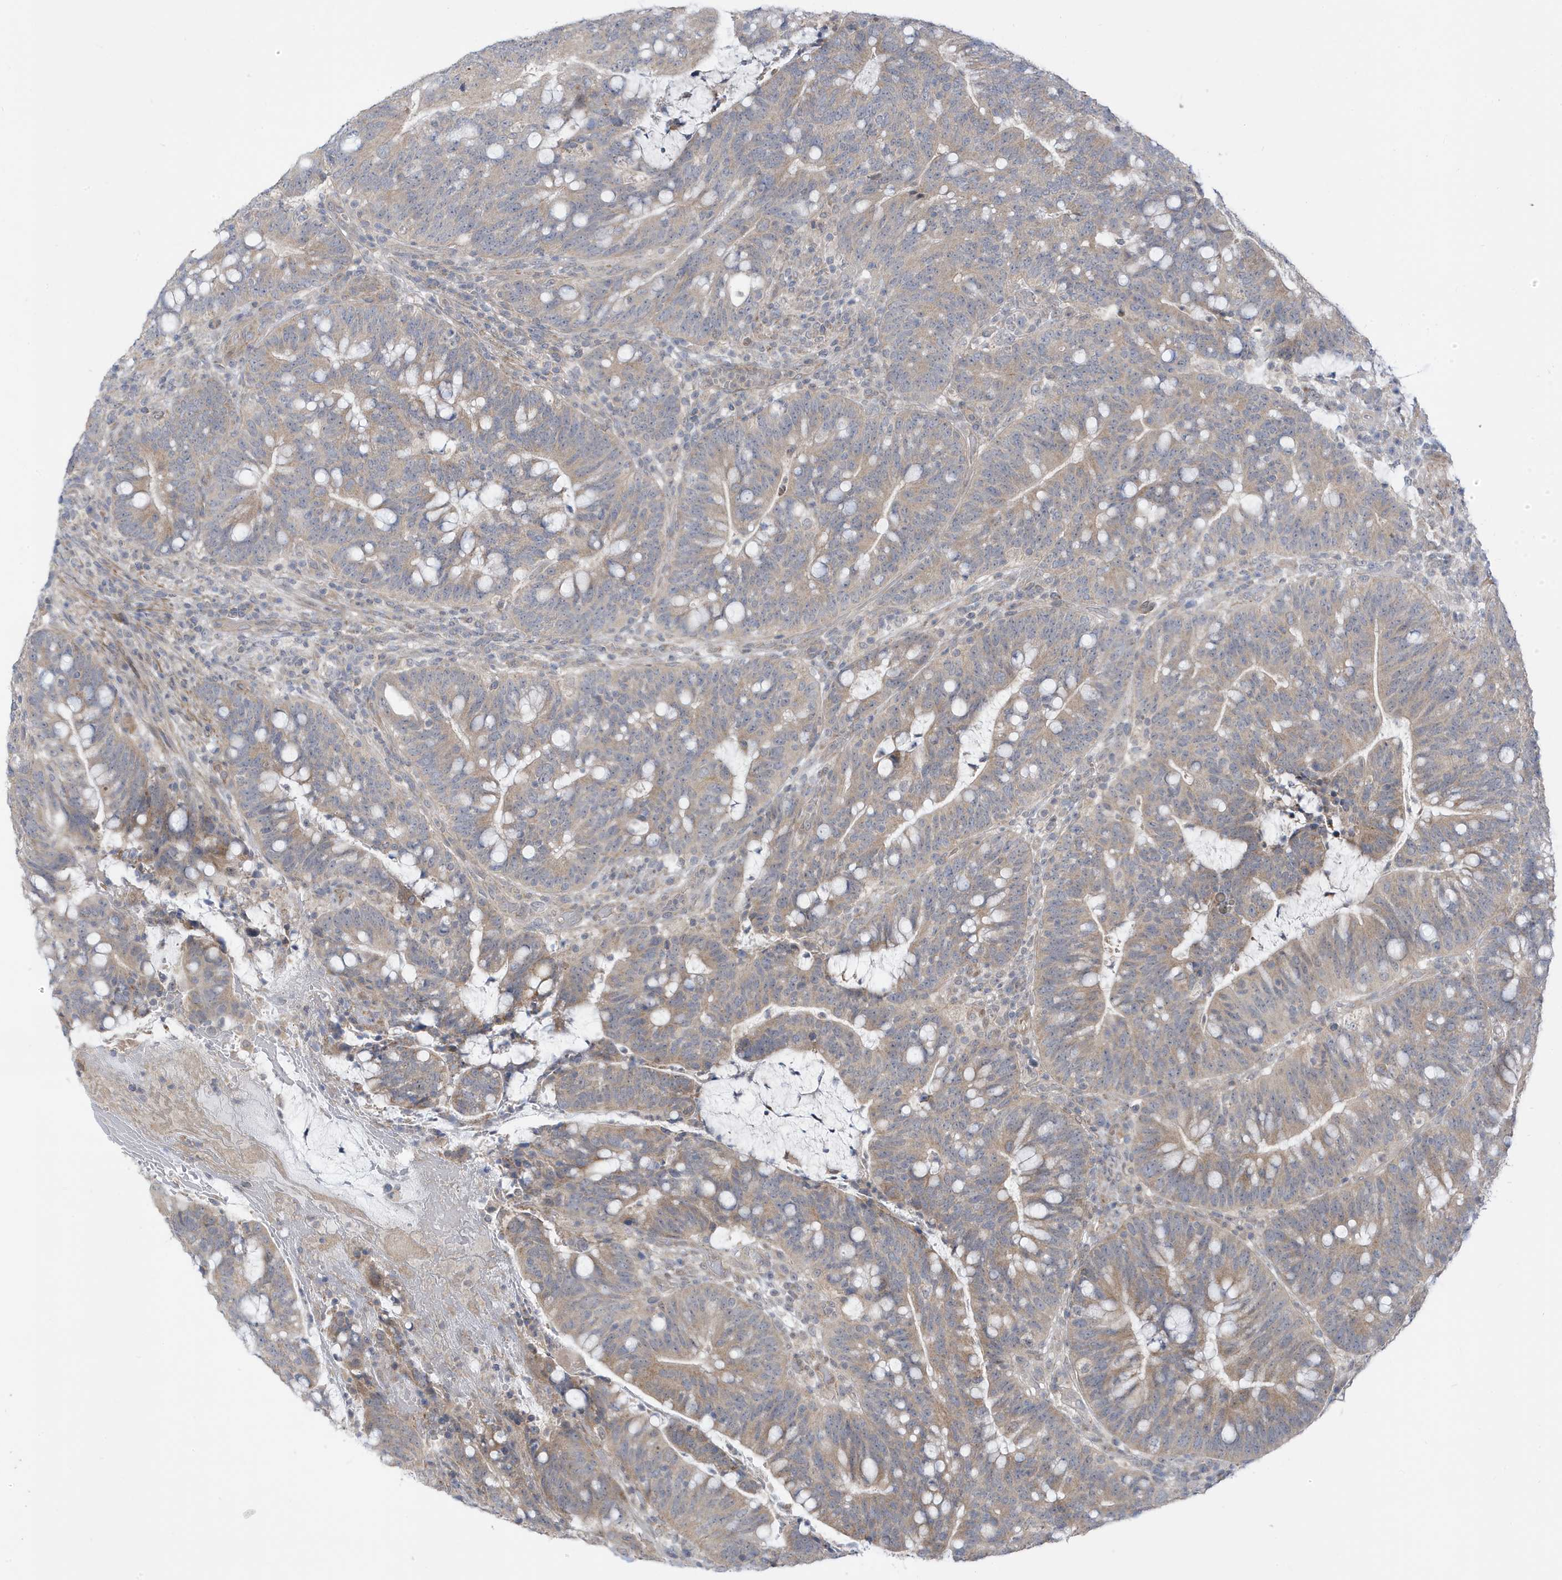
{"staining": {"intensity": "moderate", "quantity": "25%-75%", "location": "cytoplasmic/membranous"}, "tissue": "colorectal cancer", "cell_type": "Tumor cells", "image_type": "cancer", "snomed": [{"axis": "morphology", "description": "Adenocarcinoma, NOS"}, {"axis": "topography", "description": "Colon"}], "caption": "Approximately 25%-75% of tumor cells in human adenocarcinoma (colorectal) display moderate cytoplasmic/membranous protein positivity as visualized by brown immunohistochemical staining.", "gene": "ATP13A5", "patient": {"sex": "female", "age": 66}}